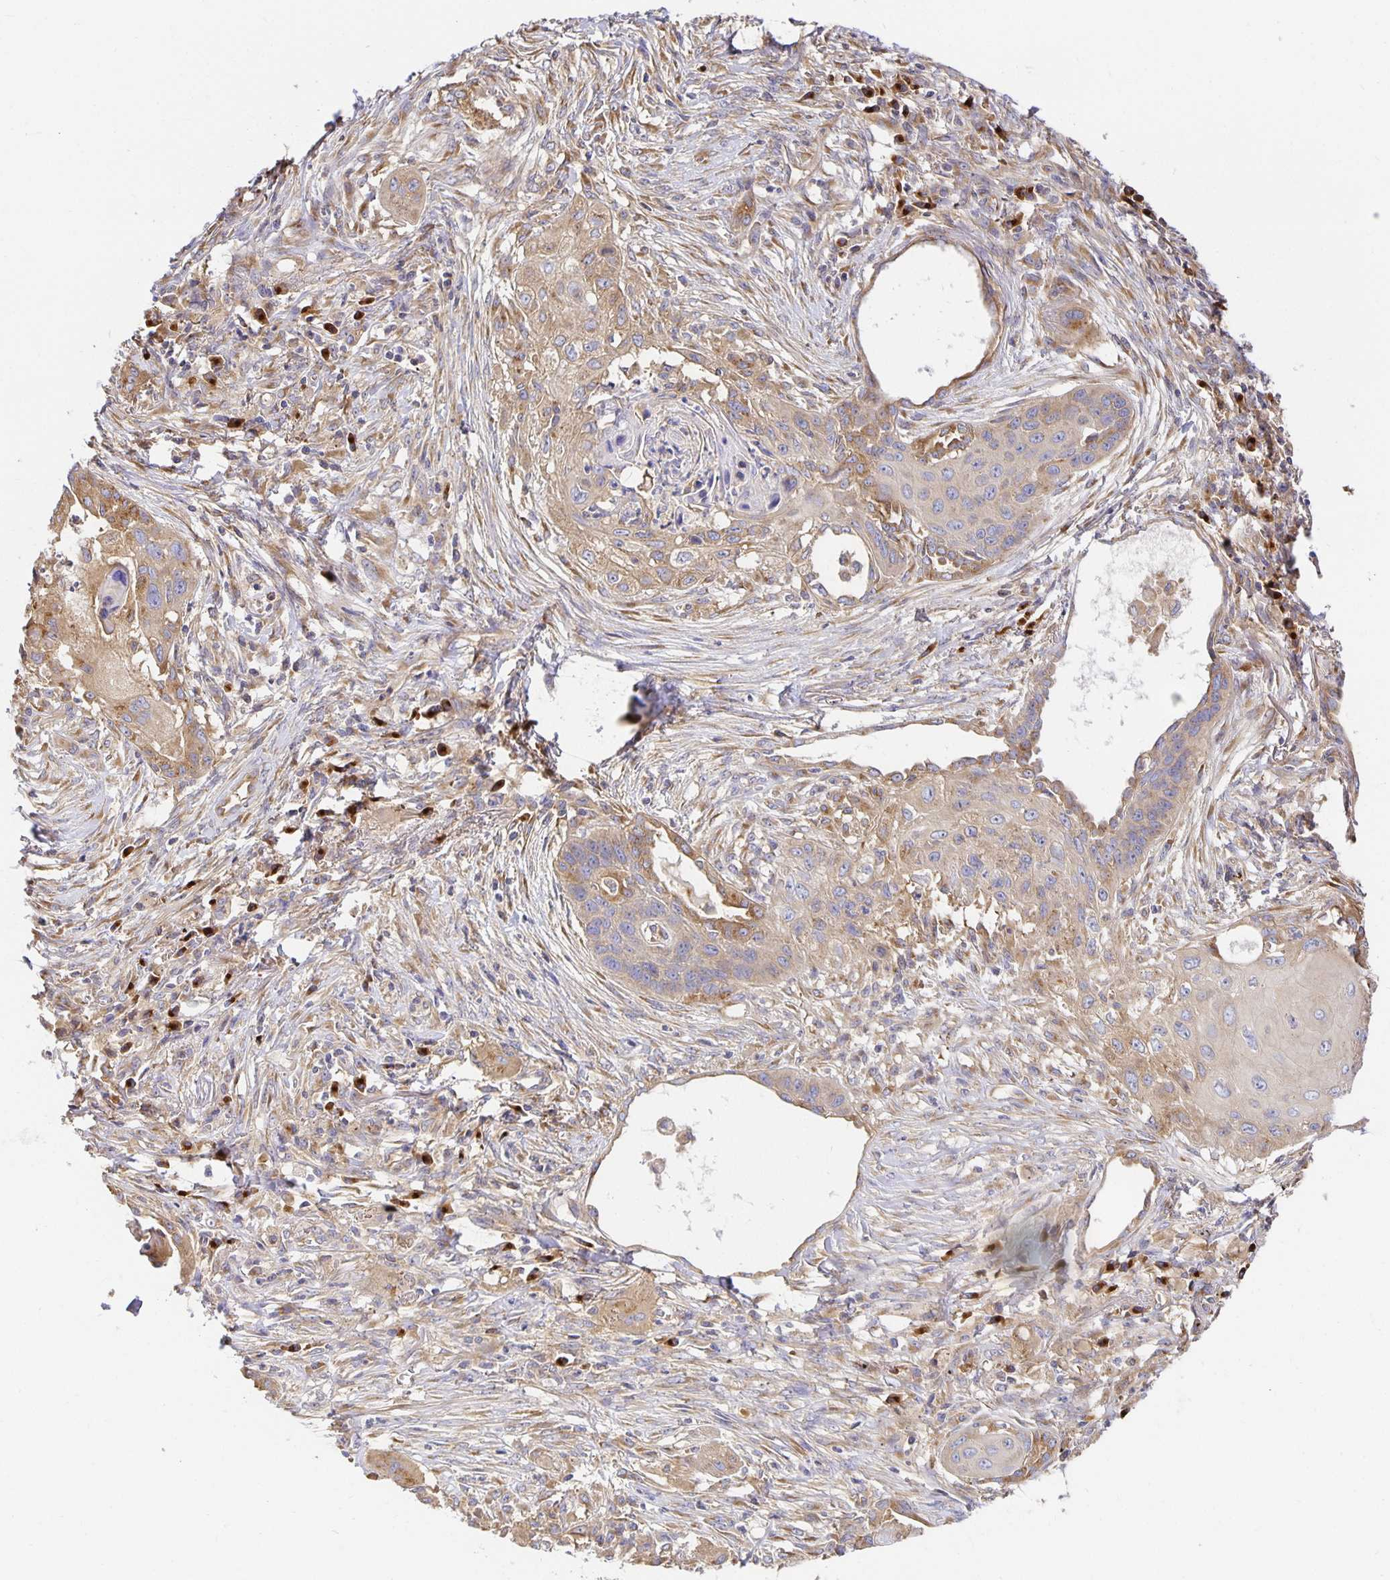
{"staining": {"intensity": "weak", "quantity": ">75%", "location": "cytoplasmic/membranous"}, "tissue": "lung cancer", "cell_type": "Tumor cells", "image_type": "cancer", "snomed": [{"axis": "morphology", "description": "Squamous cell carcinoma, NOS"}, {"axis": "topography", "description": "Lung"}], "caption": "Protein analysis of squamous cell carcinoma (lung) tissue demonstrates weak cytoplasmic/membranous staining in approximately >75% of tumor cells.", "gene": "USO1", "patient": {"sex": "male", "age": 71}}